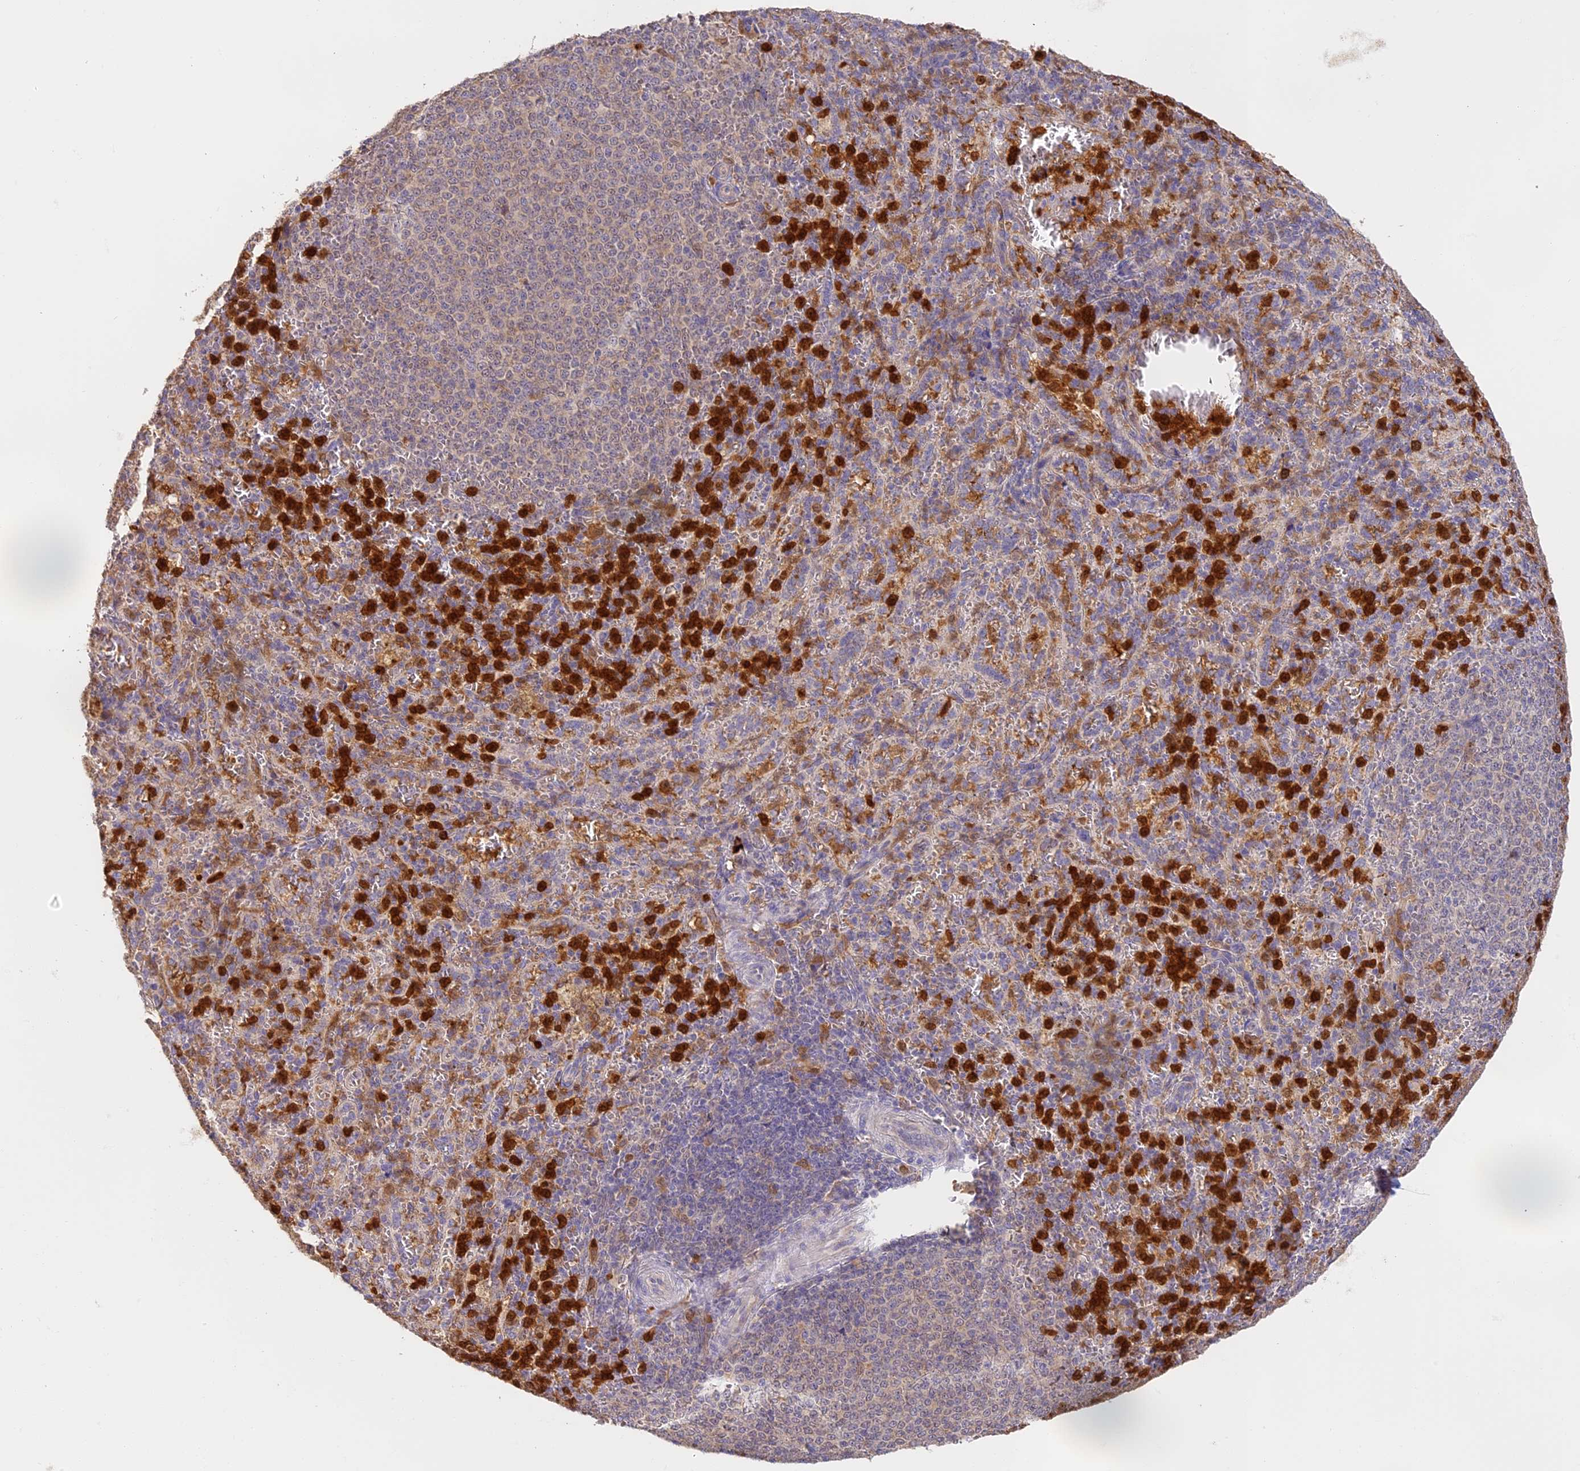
{"staining": {"intensity": "strong", "quantity": "25%-75%", "location": "cytoplasmic/membranous"}, "tissue": "spleen", "cell_type": "Cells in red pulp", "image_type": "normal", "snomed": [{"axis": "morphology", "description": "Normal tissue, NOS"}, {"axis": "topography", "description": "Spleen"}], "caption": "This micrograph exhibits immunohistochemistry staining of normal spleen, with high strong cytoplasmic/membranous positivity in approximately 25%-75% of cells in red pulp.", "gene": "NCF4", "patient": {"sex": "female", "age": 21}}